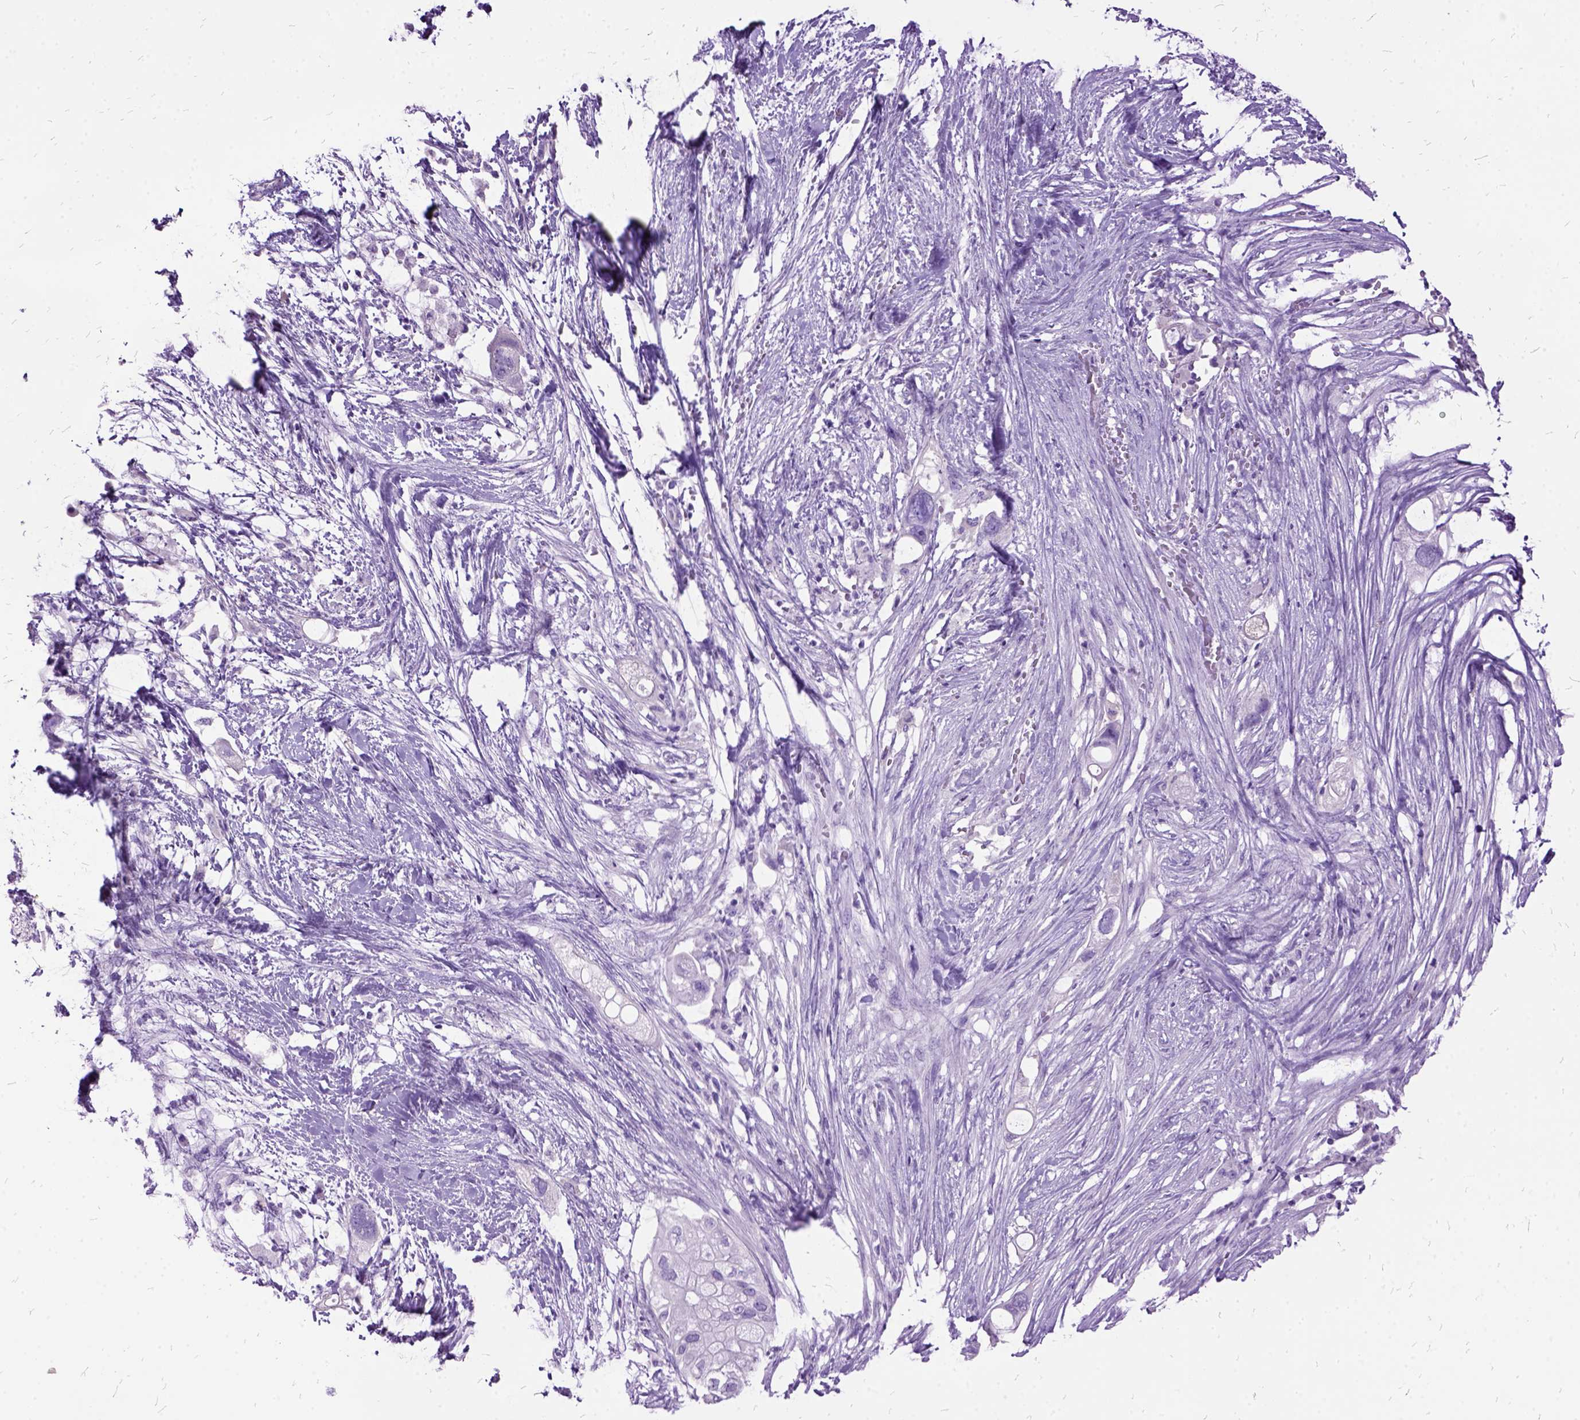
{"staining": {"intensity": "negative", "quantity": "none", "location": "none"}, "tissue": "pancreatic cancer", "cell_type": "Tumor cells", "image_type": "cancer", "snomed": [{"axis": "morphology", "description": "Adenocarcinoma, NOS"}, {"axis": "topography", "description": "Pancreas"}], "caption": "This is an IHC micrograph of human pancreatic cancer (adenocarcinoma). There is no staining in tumor cells.", "gene": "MME", "patient": {"sex": "female", "age": 72}}